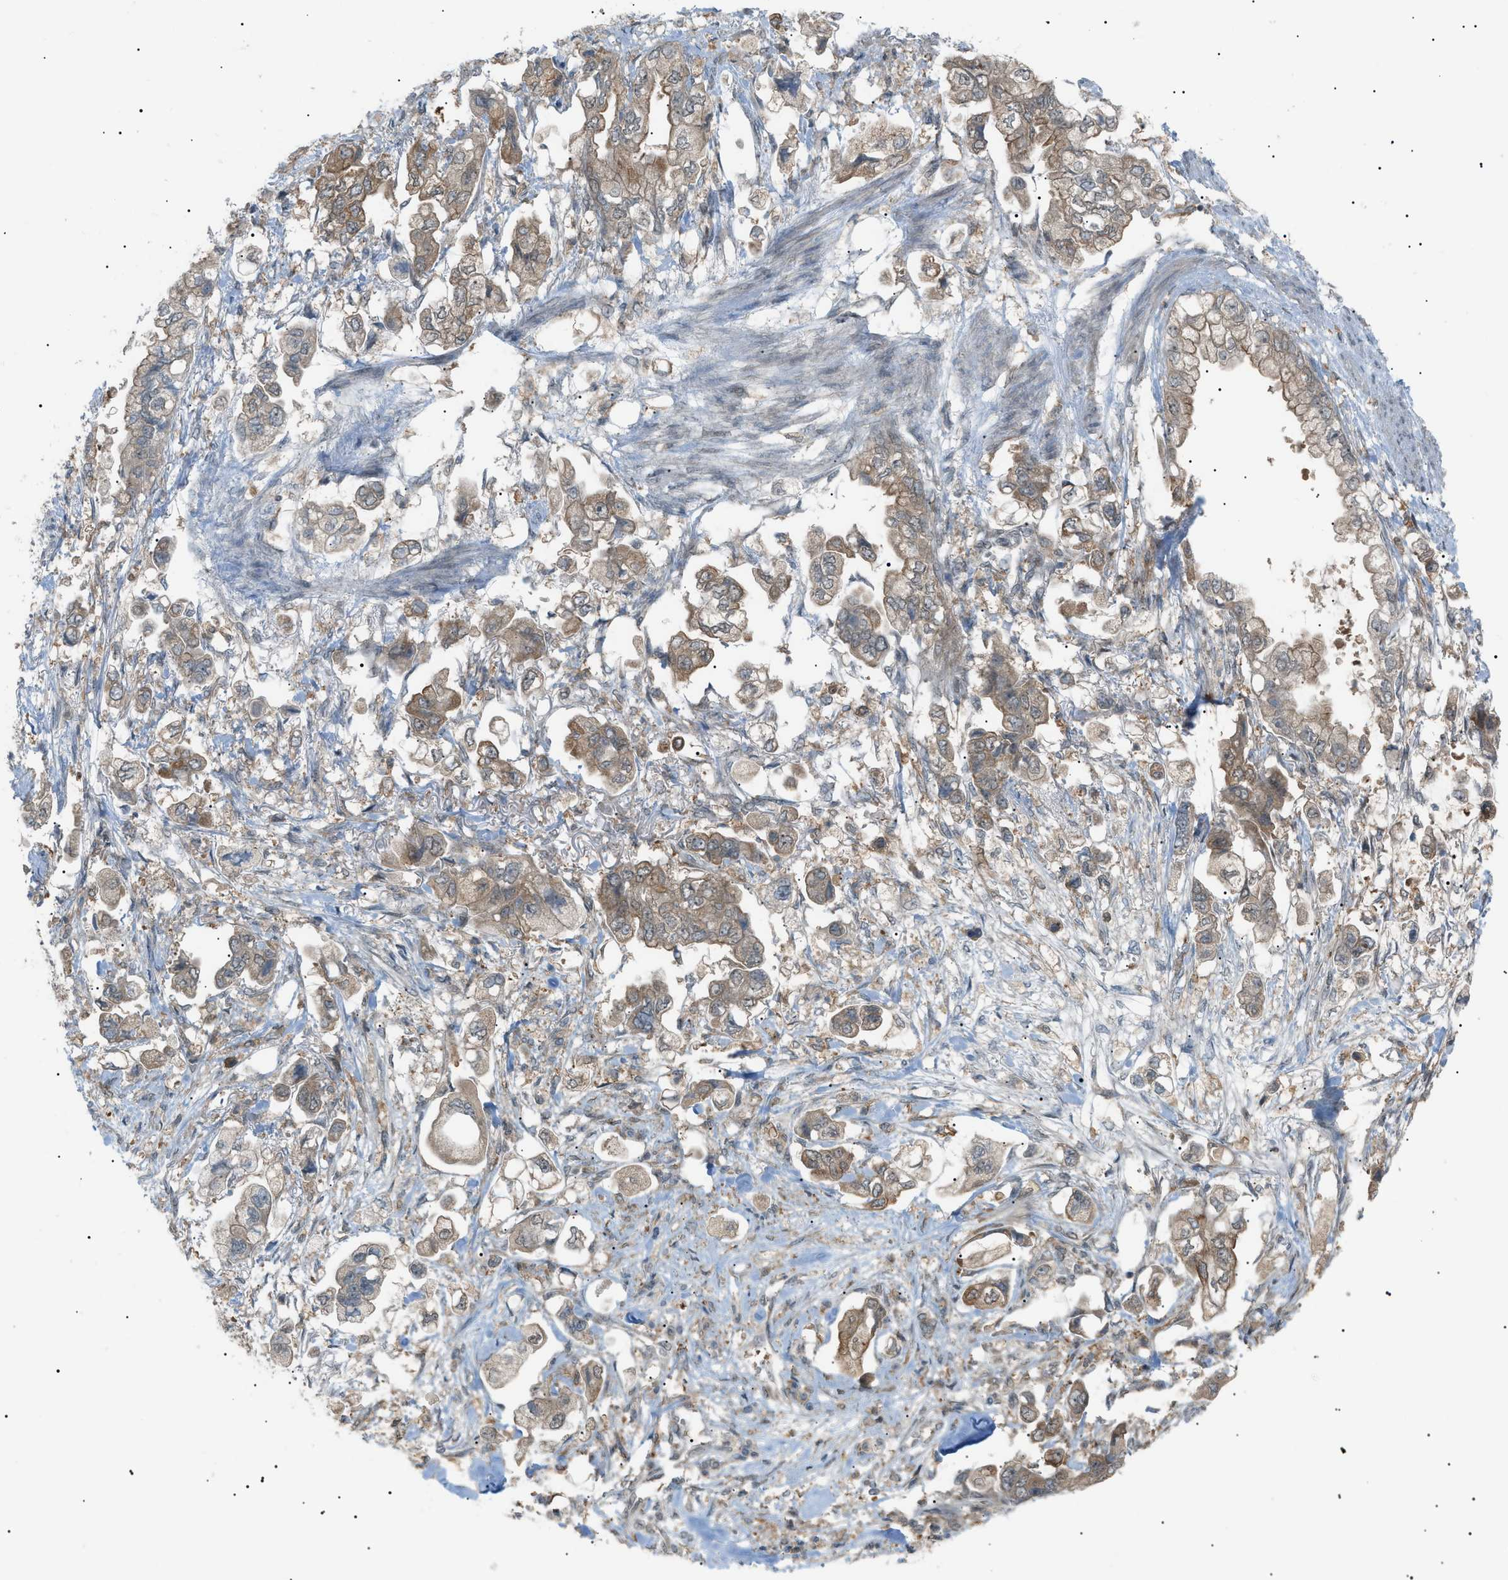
{"staining": {"intensity": "moderate", "quantity": ">75%", "location": "cytoplasmic/membranous"}, "tissue": "stomach cancer", "cell_type": "Tumor cells", "image_type": "cancer", "snomed": [{"axis": "morphology", "description": "Adenocarcinoma, NOS"}, {"axis": "topography", "description": "Stomach"}], "caption": "A micrograph of human stomach cancer stained for a protein exhibits moderate cytoplasmic/membranous brown staining in tumor cells.", "gene": "LPIN2", "patient": {"sex": "male", "age": 62}}